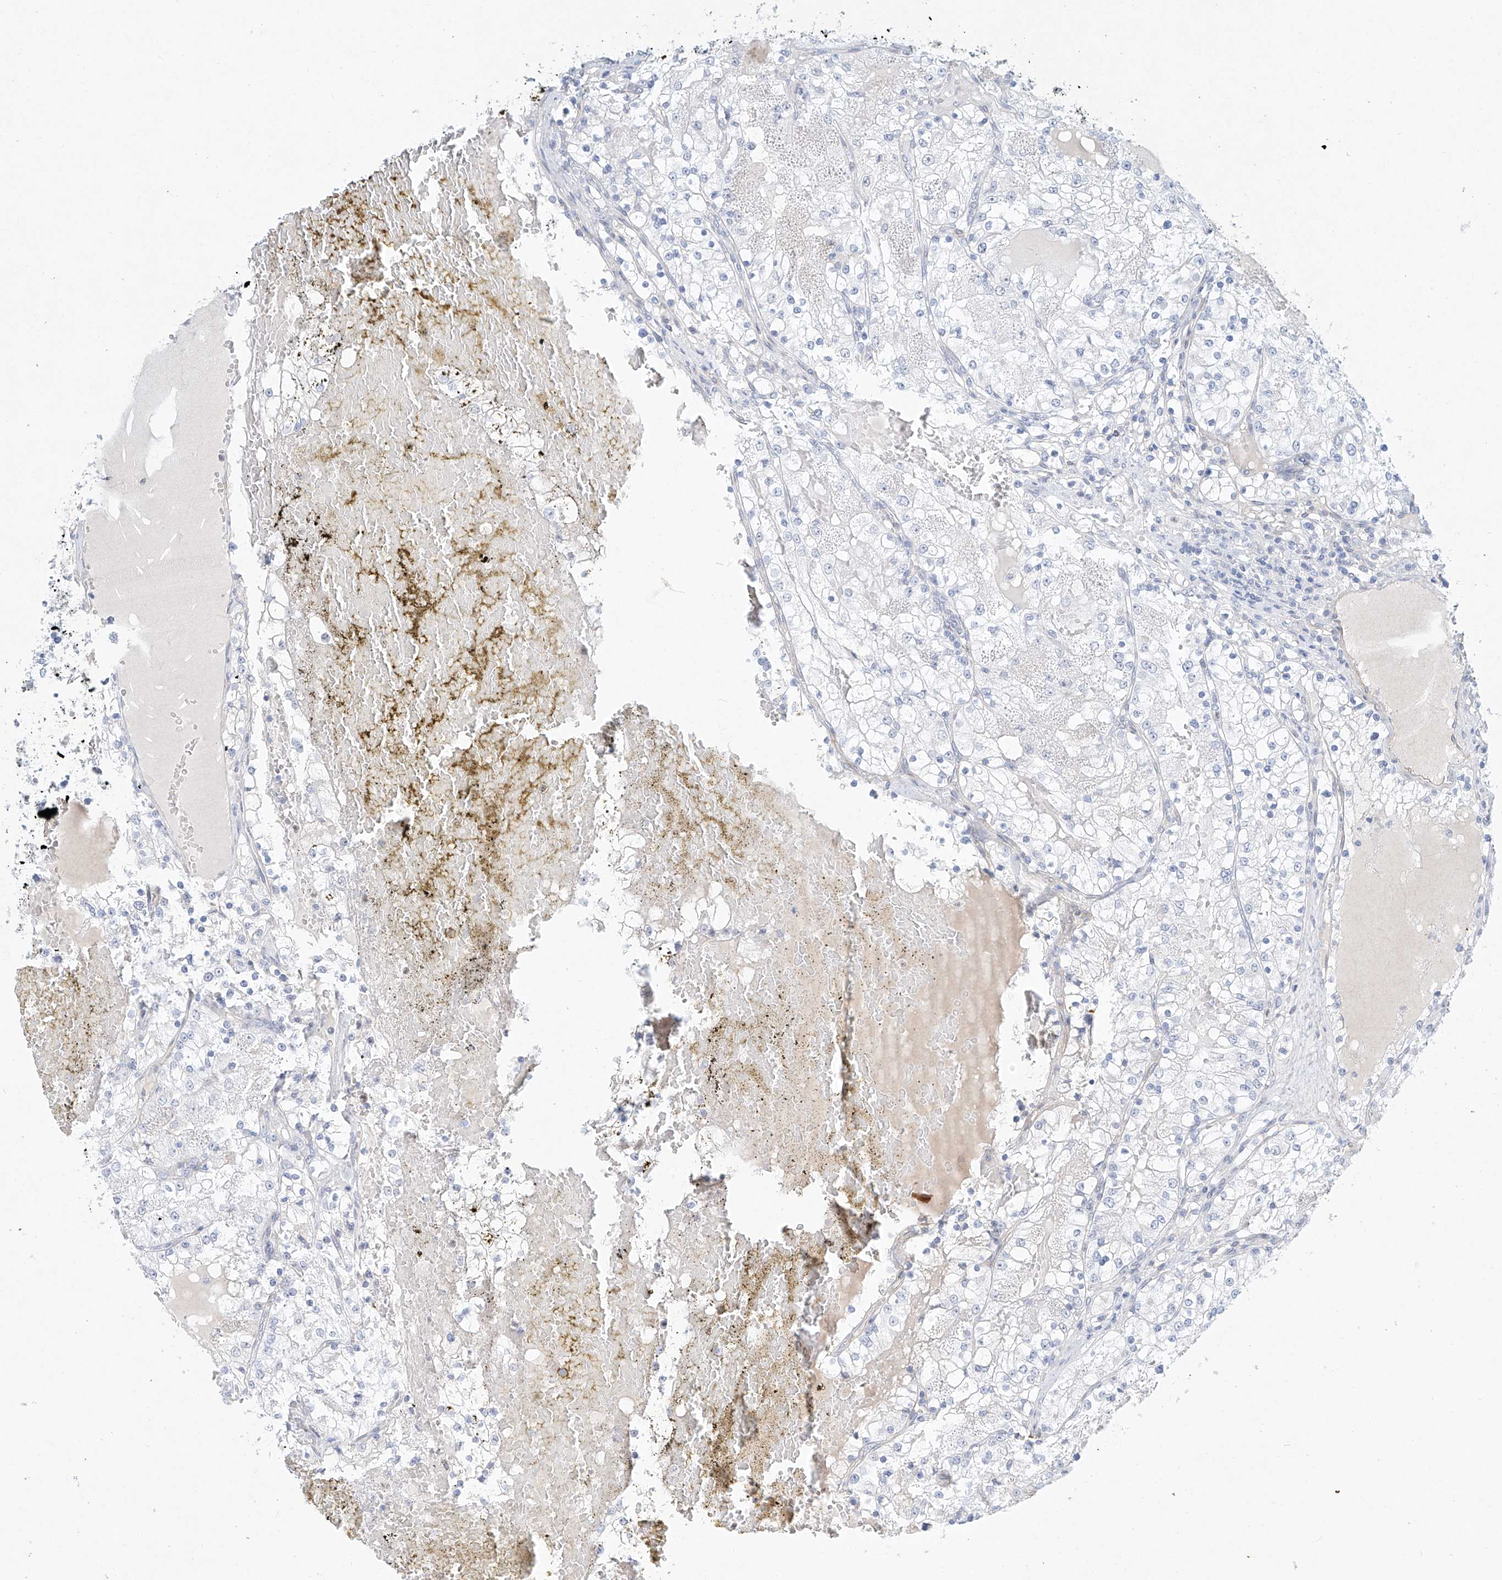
{"staining": {"intensity": "negative", "quantity": "none", "location": "none"}, "tissue": "renal cancer", "cell_type": "Tumor cells", "image_type": "cancer", "snomed": [{"axis": "morphology", "description": "Normal tissue, NOS"}, {"axis": "morphology", "description": "Adenocarcinoma, NOS"}, {"axis": "topography", "description": "Kidney"}], "caption": "The IHC photomicrograph has no significant expression in tumor cells of renal adenocarcinoma tissue.", "gene": "REEP2", "patient": {"sex": "male", "age": 68}}